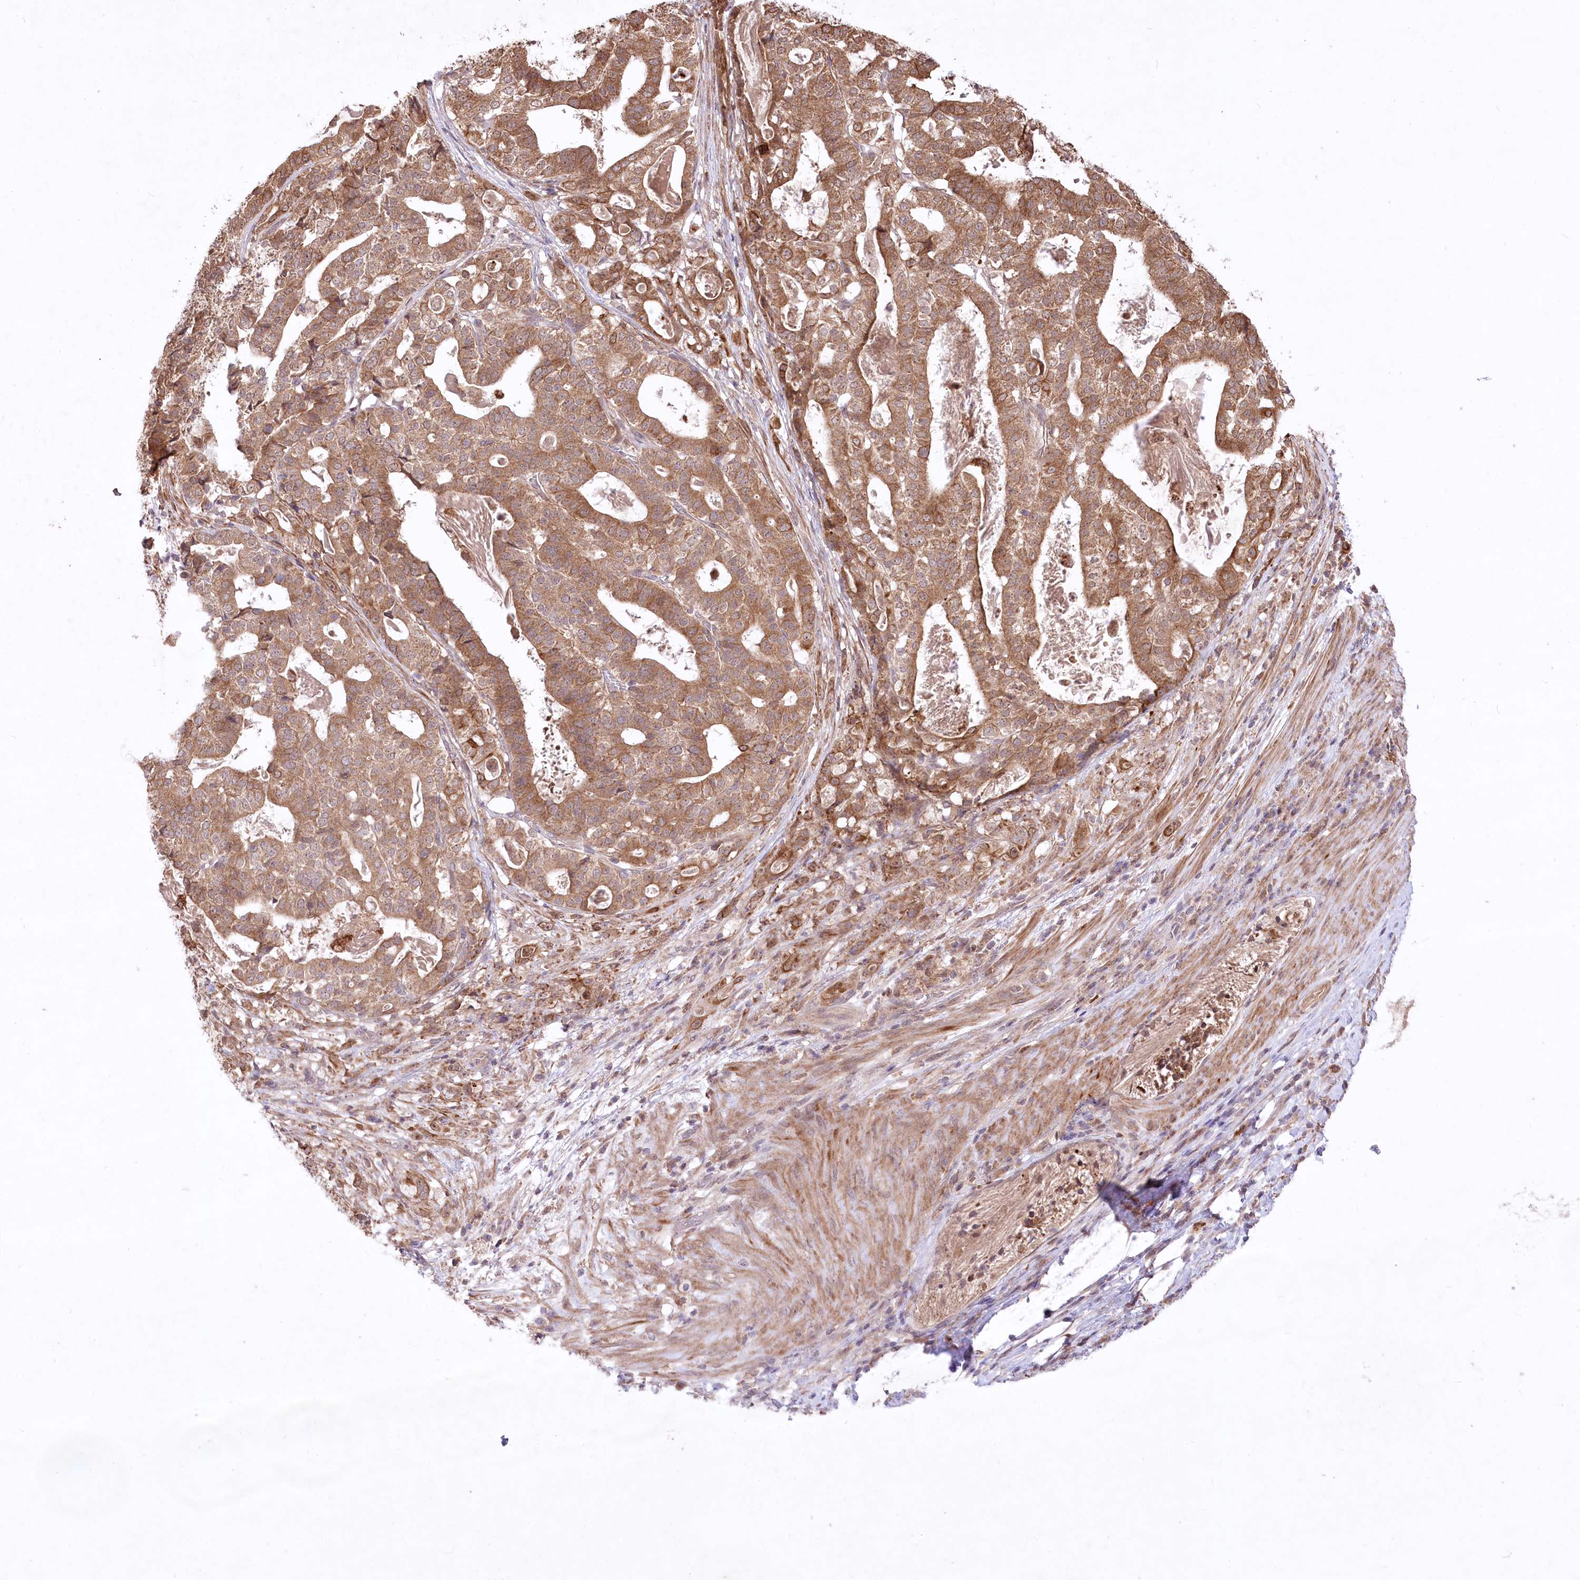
{"staining": {"intensity": "moderate", "quantity": ">75%", "location": "cytoplasmic/membranous"}, "tissue": "stomach cancer", "cell_type": "Tumor cells", "image_type": "cancer", "snomed": [{"axis": "morphology", "description": "Adenocarcinoma, NOS"}, {"axis": "topography", "description": "Stomach"}], "caption": "Immunohistochemistry histopathology image of neoplastic tissue: human stomach cancer stained using immunohistochemistry exhibits medium levels of moderate protein expression localized specifically in the cytoplasmic/membranous of tumor cells, appearing as a cytoplasmic/membranous brown color.", "gene": "HELT", "patient": {"sex": "male", "age": 48}}